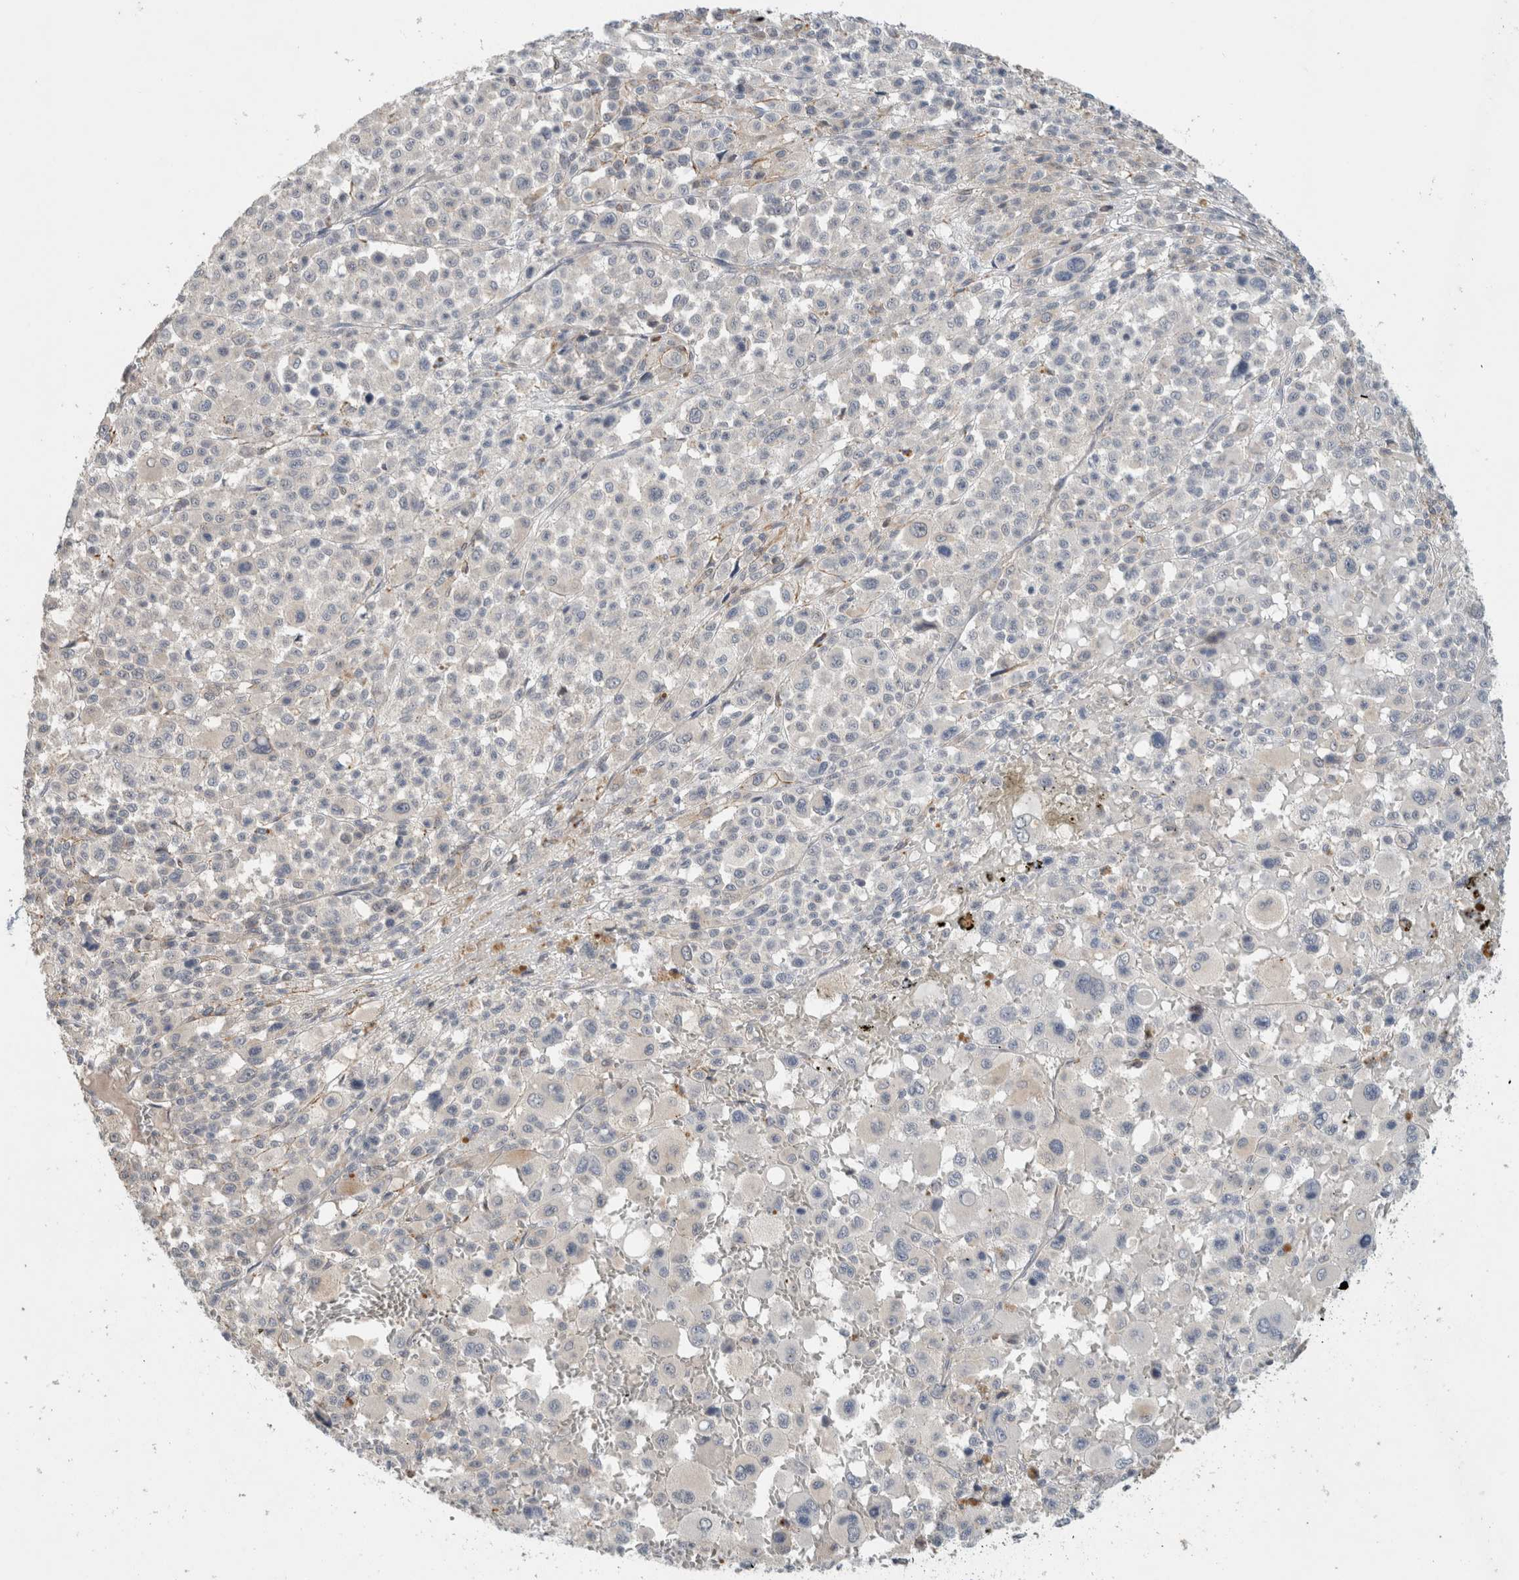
{"staining": {"intensity": "negative", "quantity": "none", "location": "none"}, "tissue": "melanoma", "cell_type": "Tumor cells", "image_type": "cancer", "snomed": [{"axis": "morphology", "description": "Malignant melanoma, Metastatic site"}, {"axis": "topography", "description": "Skin"}], "caption": "High power microscopy photomicrograph of an immunohistochemistry photomicrograph of malignant melanoma (metastatic site), revealing no significant positivity in tumor cells.", "gene": "ERCC6L2", "patient": {"sex": "female", "age": 74}}